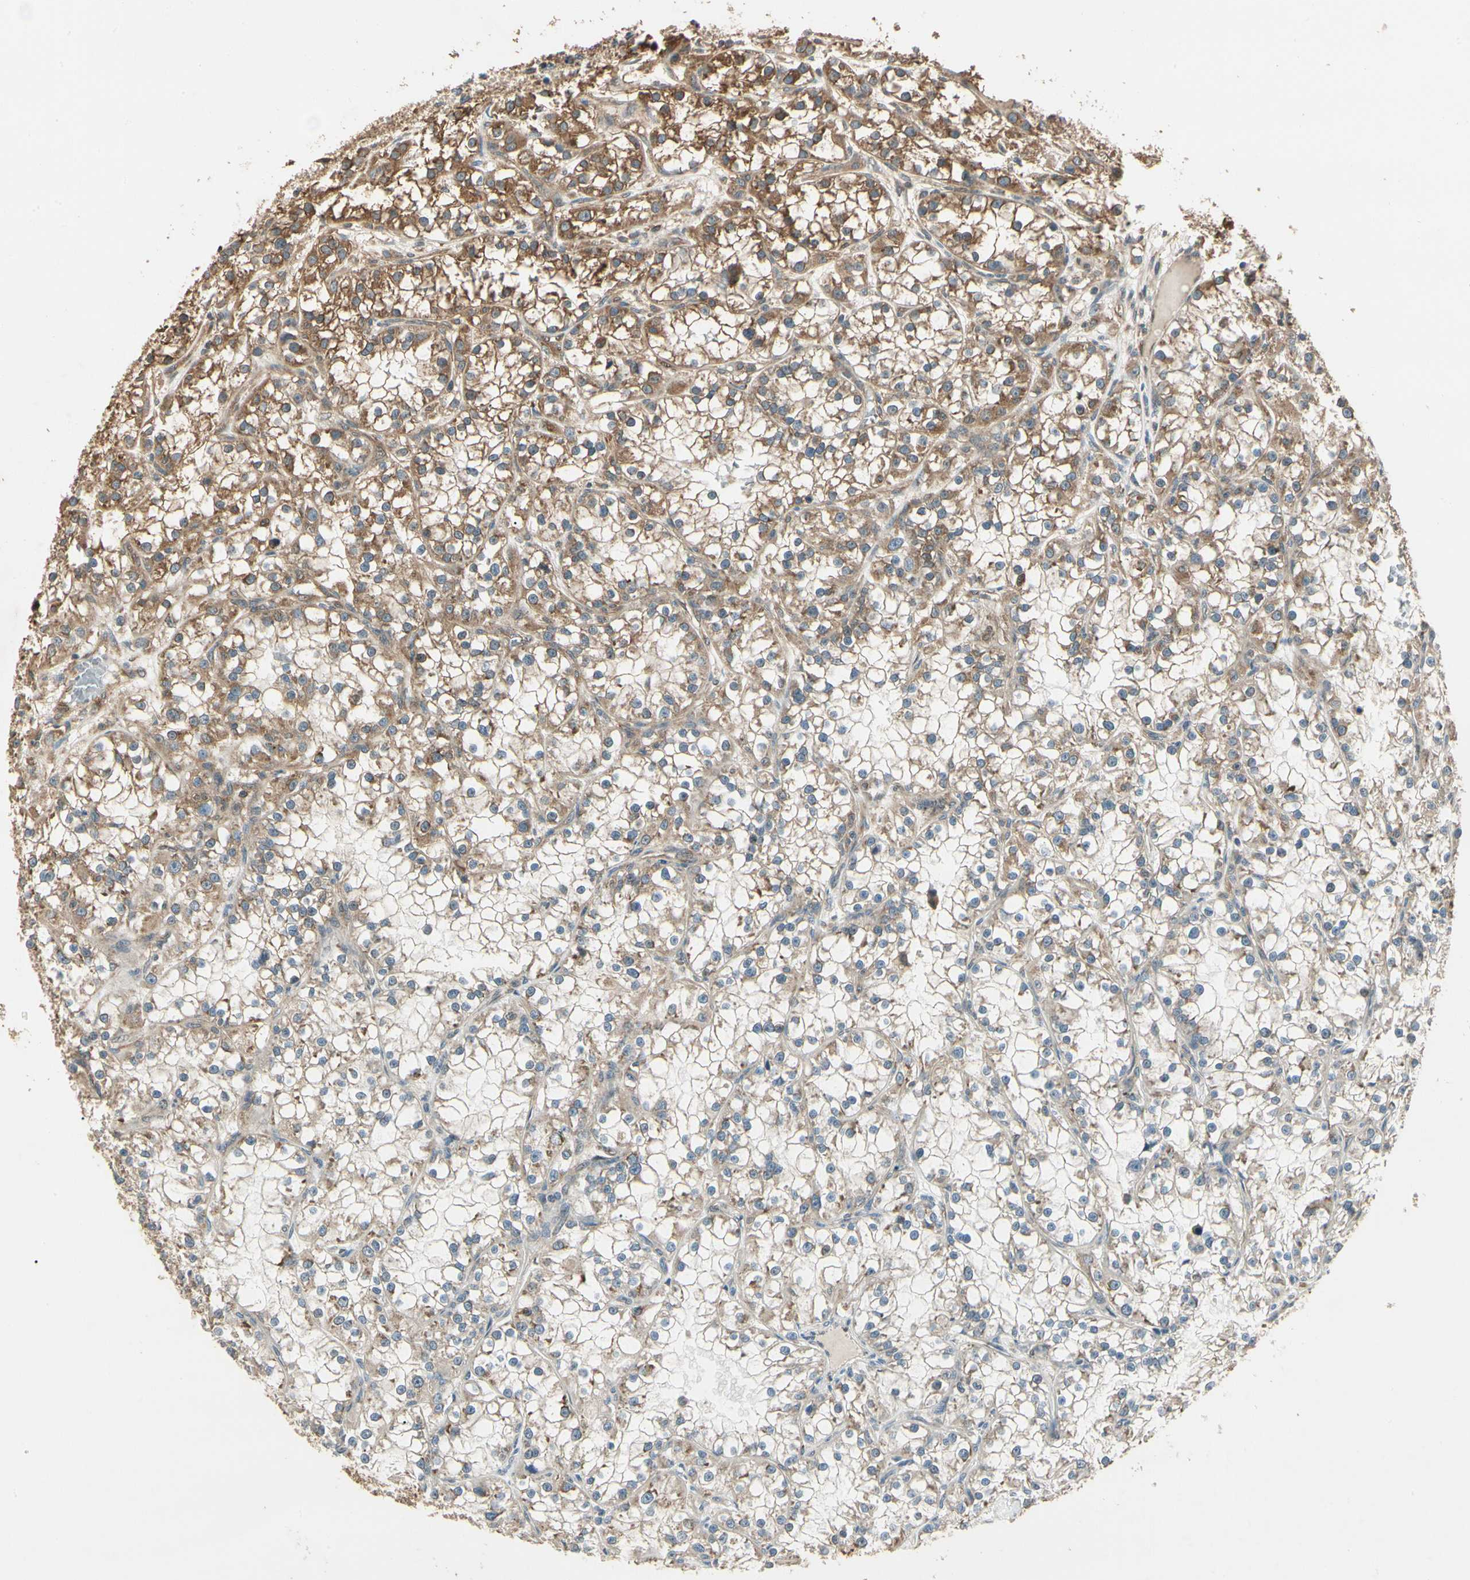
{"staining": {"intensity": "moderate", "quantity": ">75%", "location": "cytoplasmic/membranous"}, "tissue": "renal cancer", "cell_type": "Tumor cells", "image_type": "cancer", "snomed": [{"axis": "morphology", "description": "Adenocarcinoma, NOS"}, {"axis": "topography", "description": "Kidney"}], "caption": "This photomicrograph reveals immunohistochemistry (IHC) staining of human renal cancer, with medium moderate cytoplasmic/membranous expression in approximately >75% of tumor cells.", "gene": "CCT7", "patient": {"sex": "female", "age": 52}}